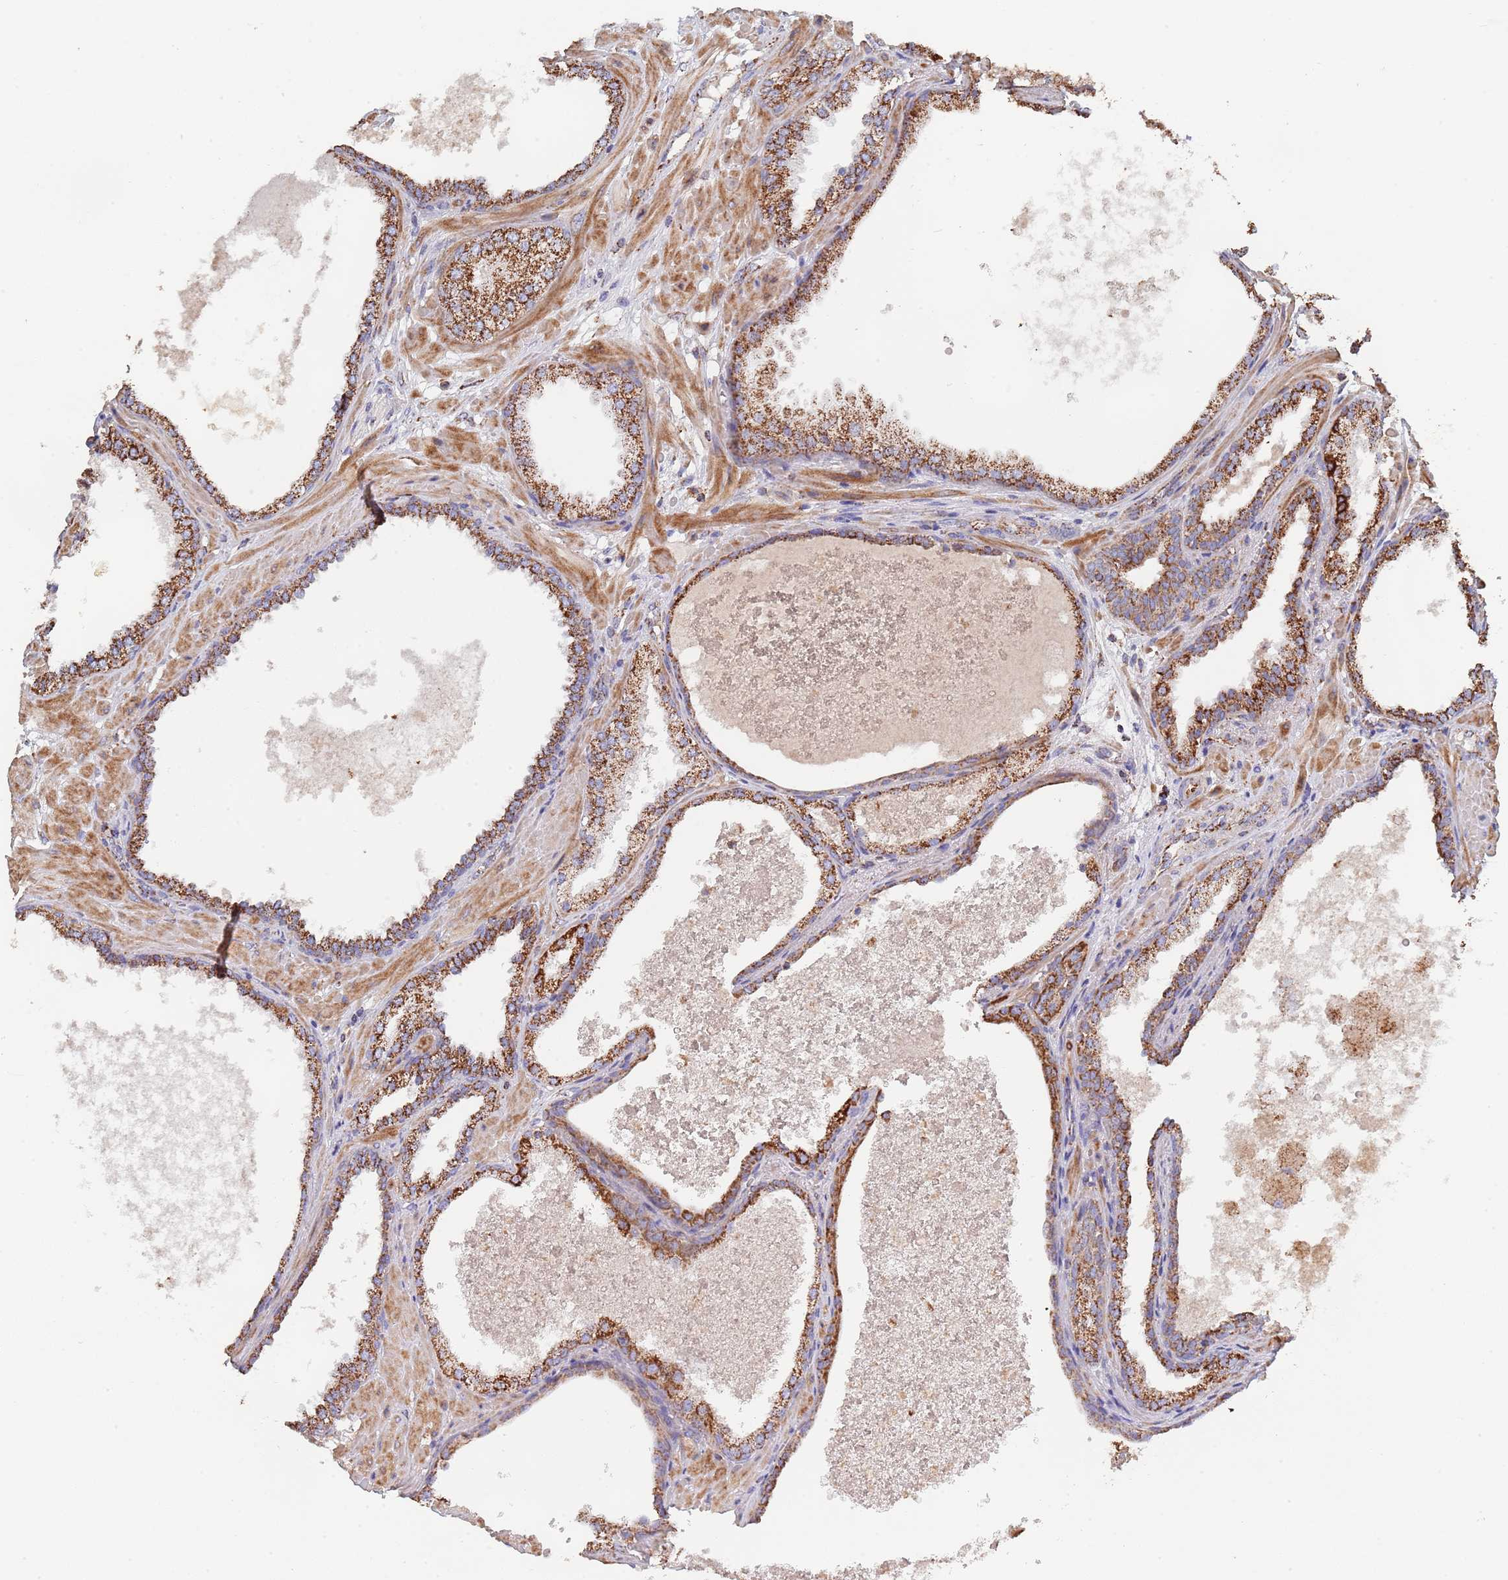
{"staining": {"intensity": "strong", "quantity": ">75%", "location": "cytoplasmic/membranous"}, "tissue": "prostate cancer", "cell_type": "Tumor cells", "image_type": "cancer", "snomed": [{"axis": "morphology", "description": "Adenocarcinoma, High grade"}, {"axis": "topography", "description": "Prostate"}], "caption": "The image demonstrates staining of prostate high-grade adenocarcinoma, revealing strong cytoplasmic/membranous protein positivity (brown color) within tumor cells.", "gene": "PGP", "patient": {"sex": "male", "age": 71}}